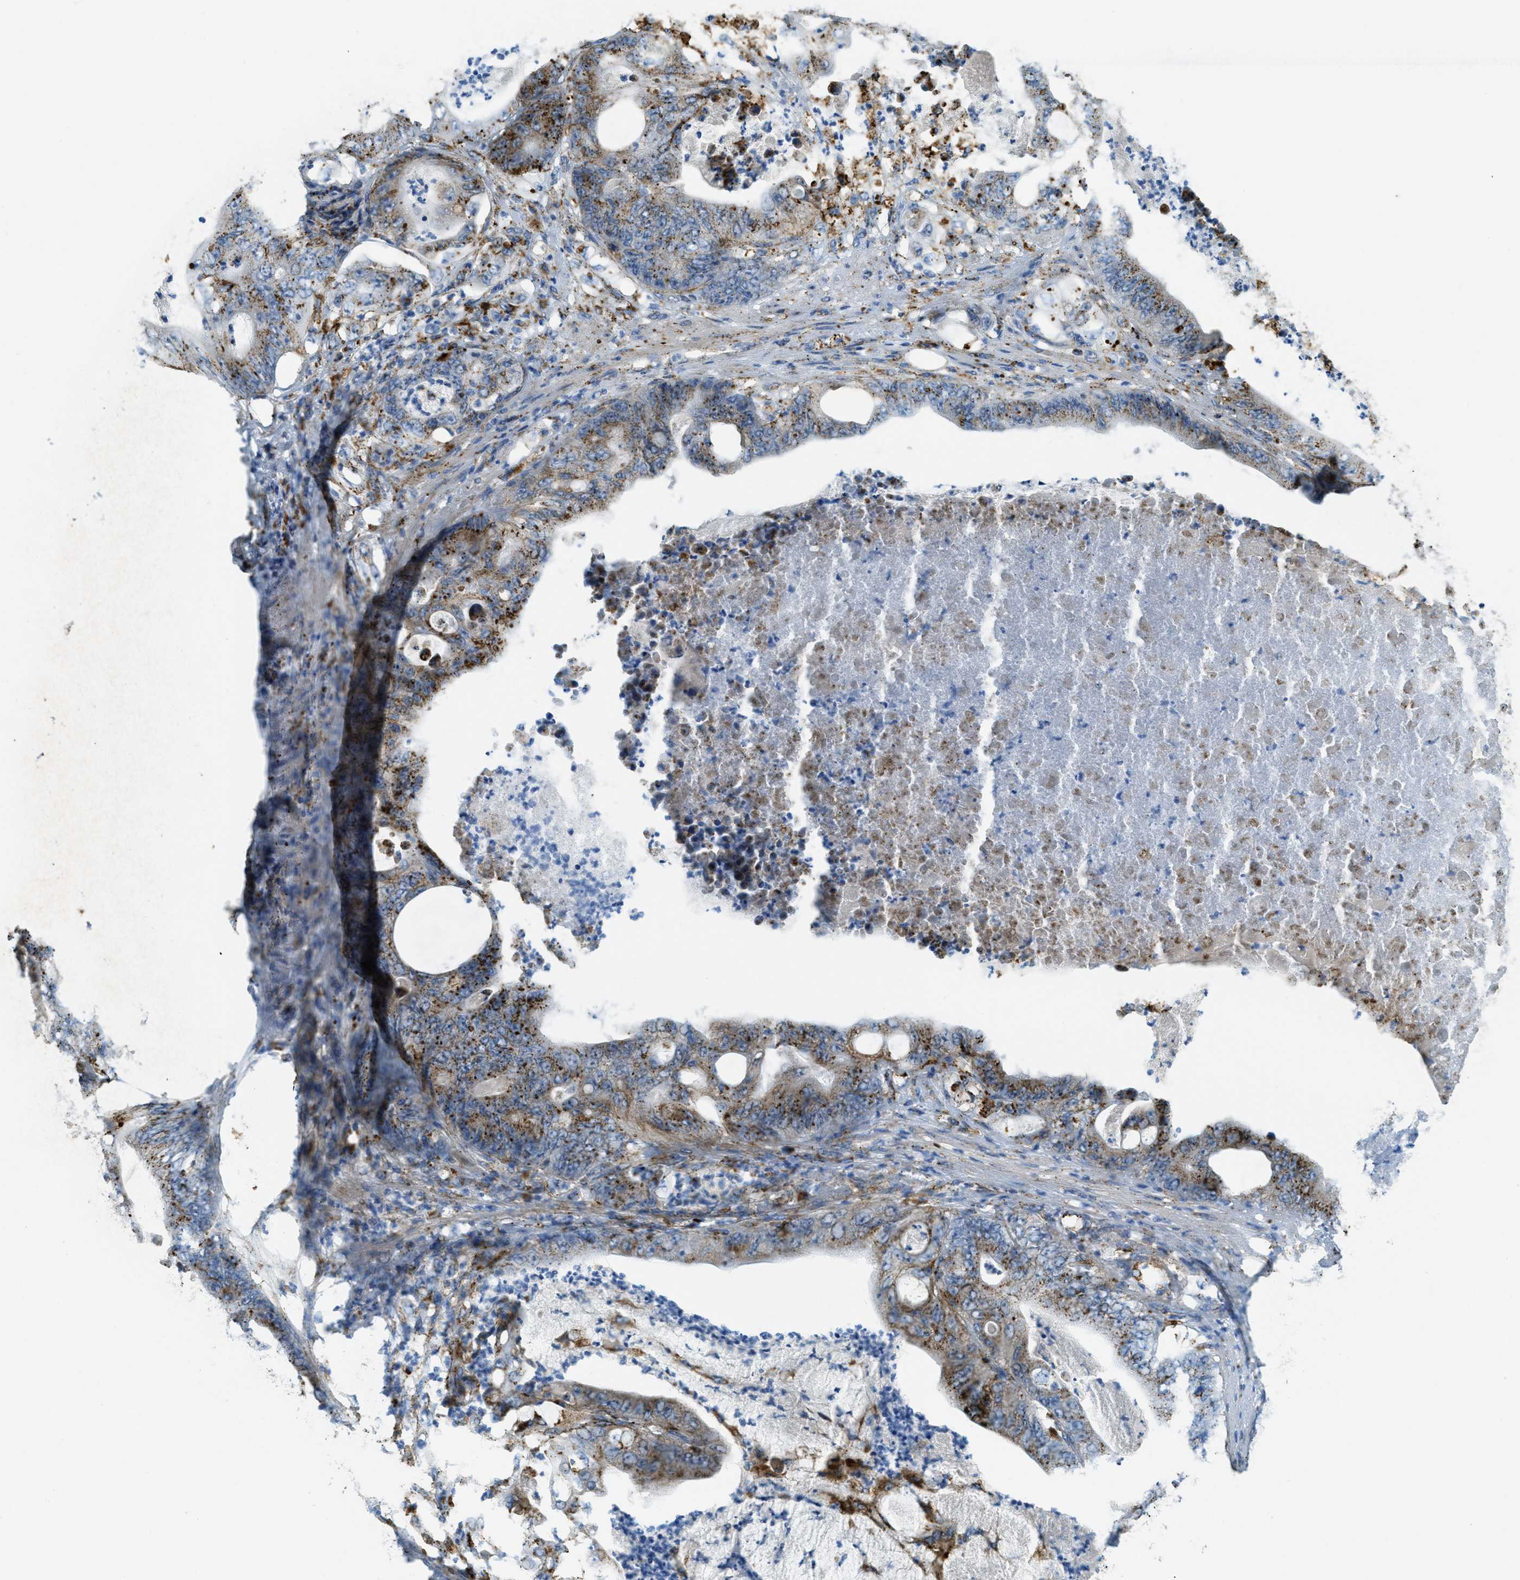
{"staining": {"intensity": "moderate", "quantity": ">75%", "location": "cytoplasmic/membranous"}, "tissue": "stomach cancer", "cell_type": "Tumor cells", "image_type": "cancer", "snomed": [{"axis": "morphology", "description": "Adenocarcinoma, NOS"}, {"axis": "topography", "description": "Stomach"}], "caption": "A brown stain shows moderate cytoplasmic/membranous expression of a protein in human stomach cancer tumor cells.", "gene": "SCARB2", "patient": {"sex": "female", "age": 73}}